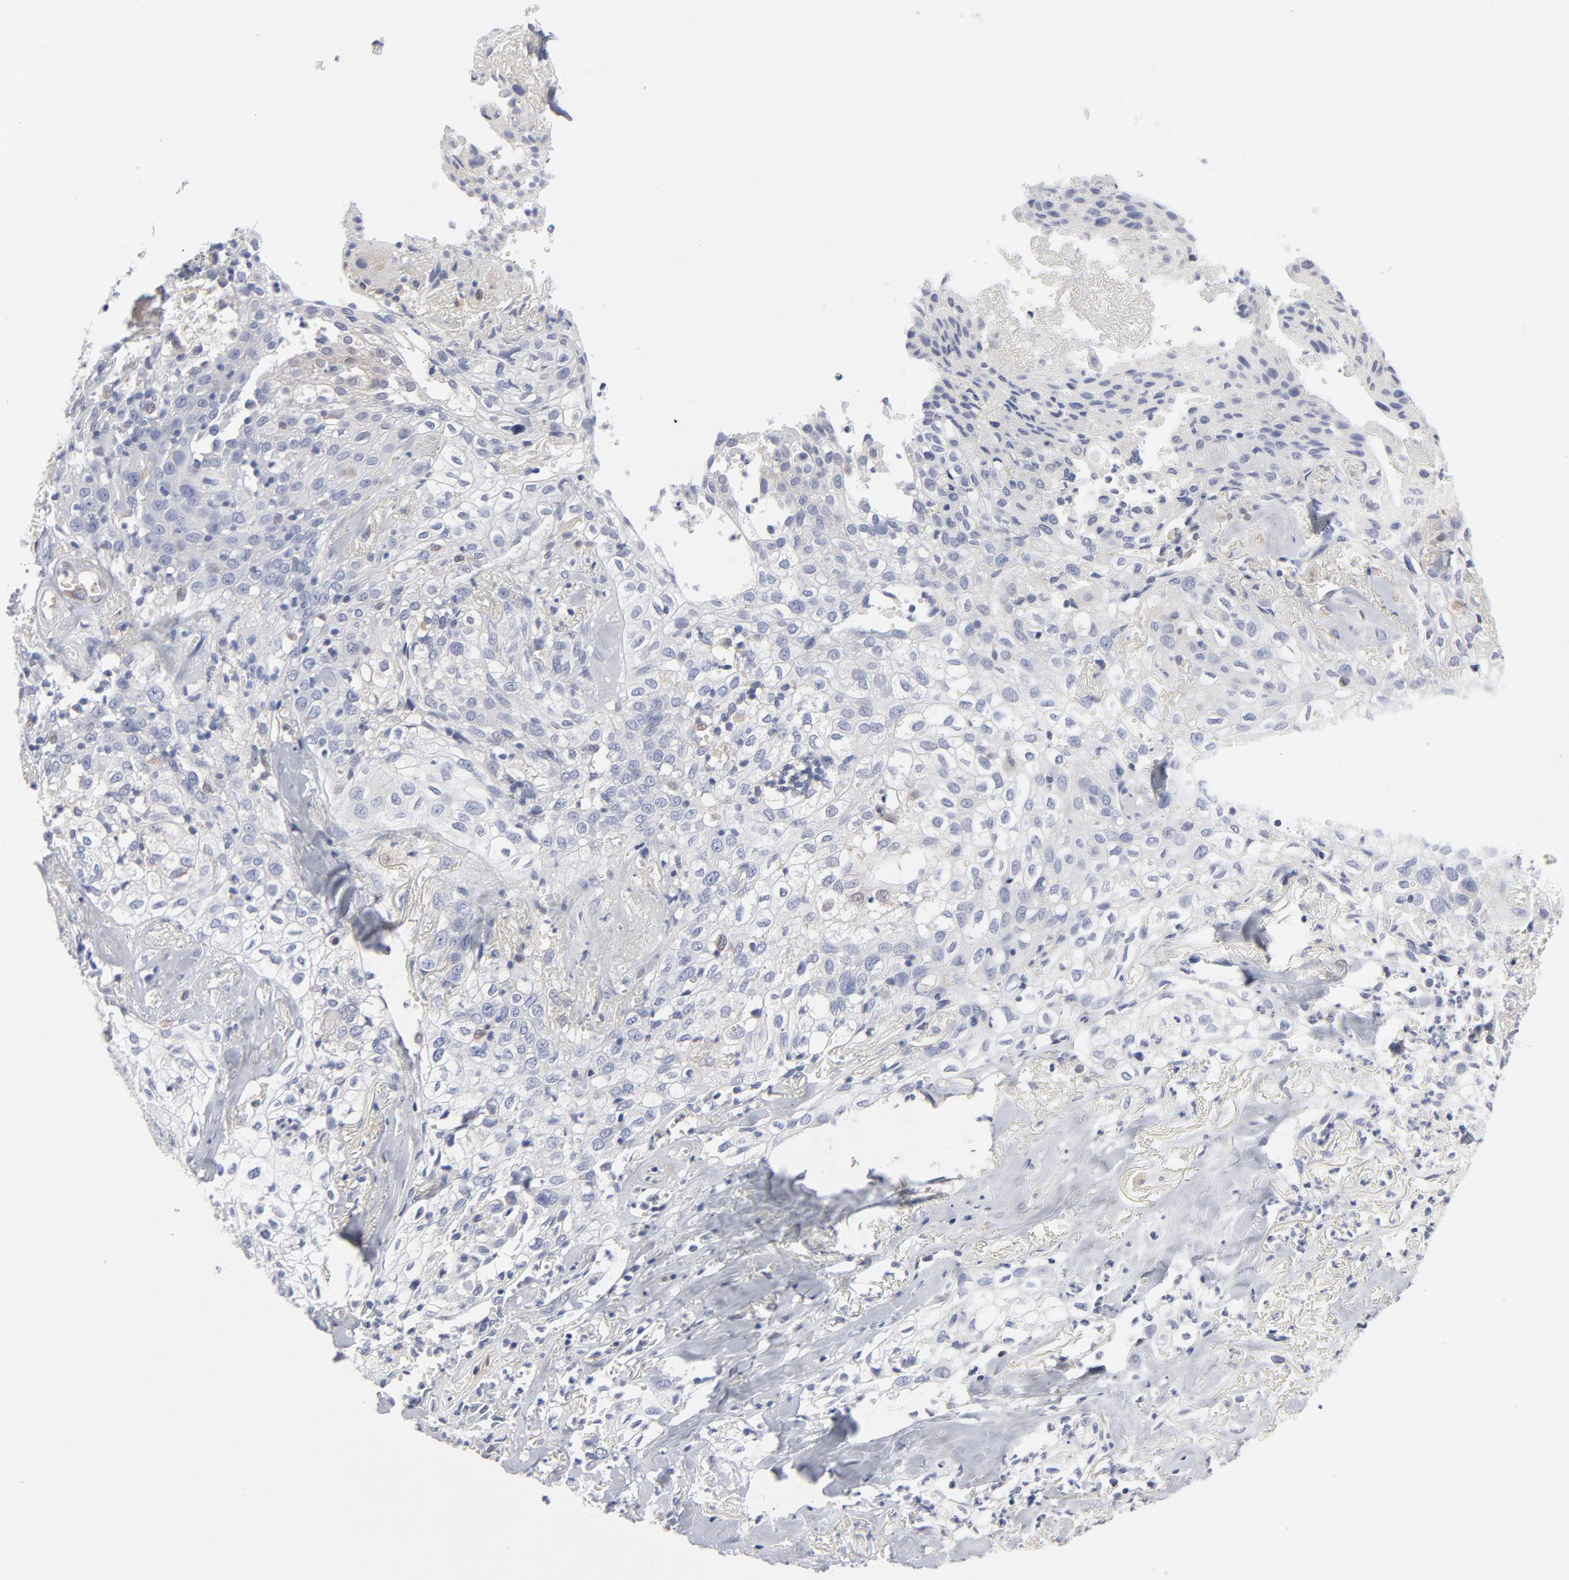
{"staining": {"intensity": "negative", "quantity": "none", "location": "none"}, "tissue": "skin cancer", "cell_type": "Tumor cells", "image_type": "cancer", "snomed": [{"axis": "morphology", "description": "Squamous cell carcinoma, NOS"}, {"axis": "topography", "description": "Skin"}], "caption": "This is an immunohistochemistry micrograph of skin cancer (squamous cell carcinoma). There is no staining in tumor cells.", "gene": "ARRB1", "patient": {"sex": "male", "age": 65}}